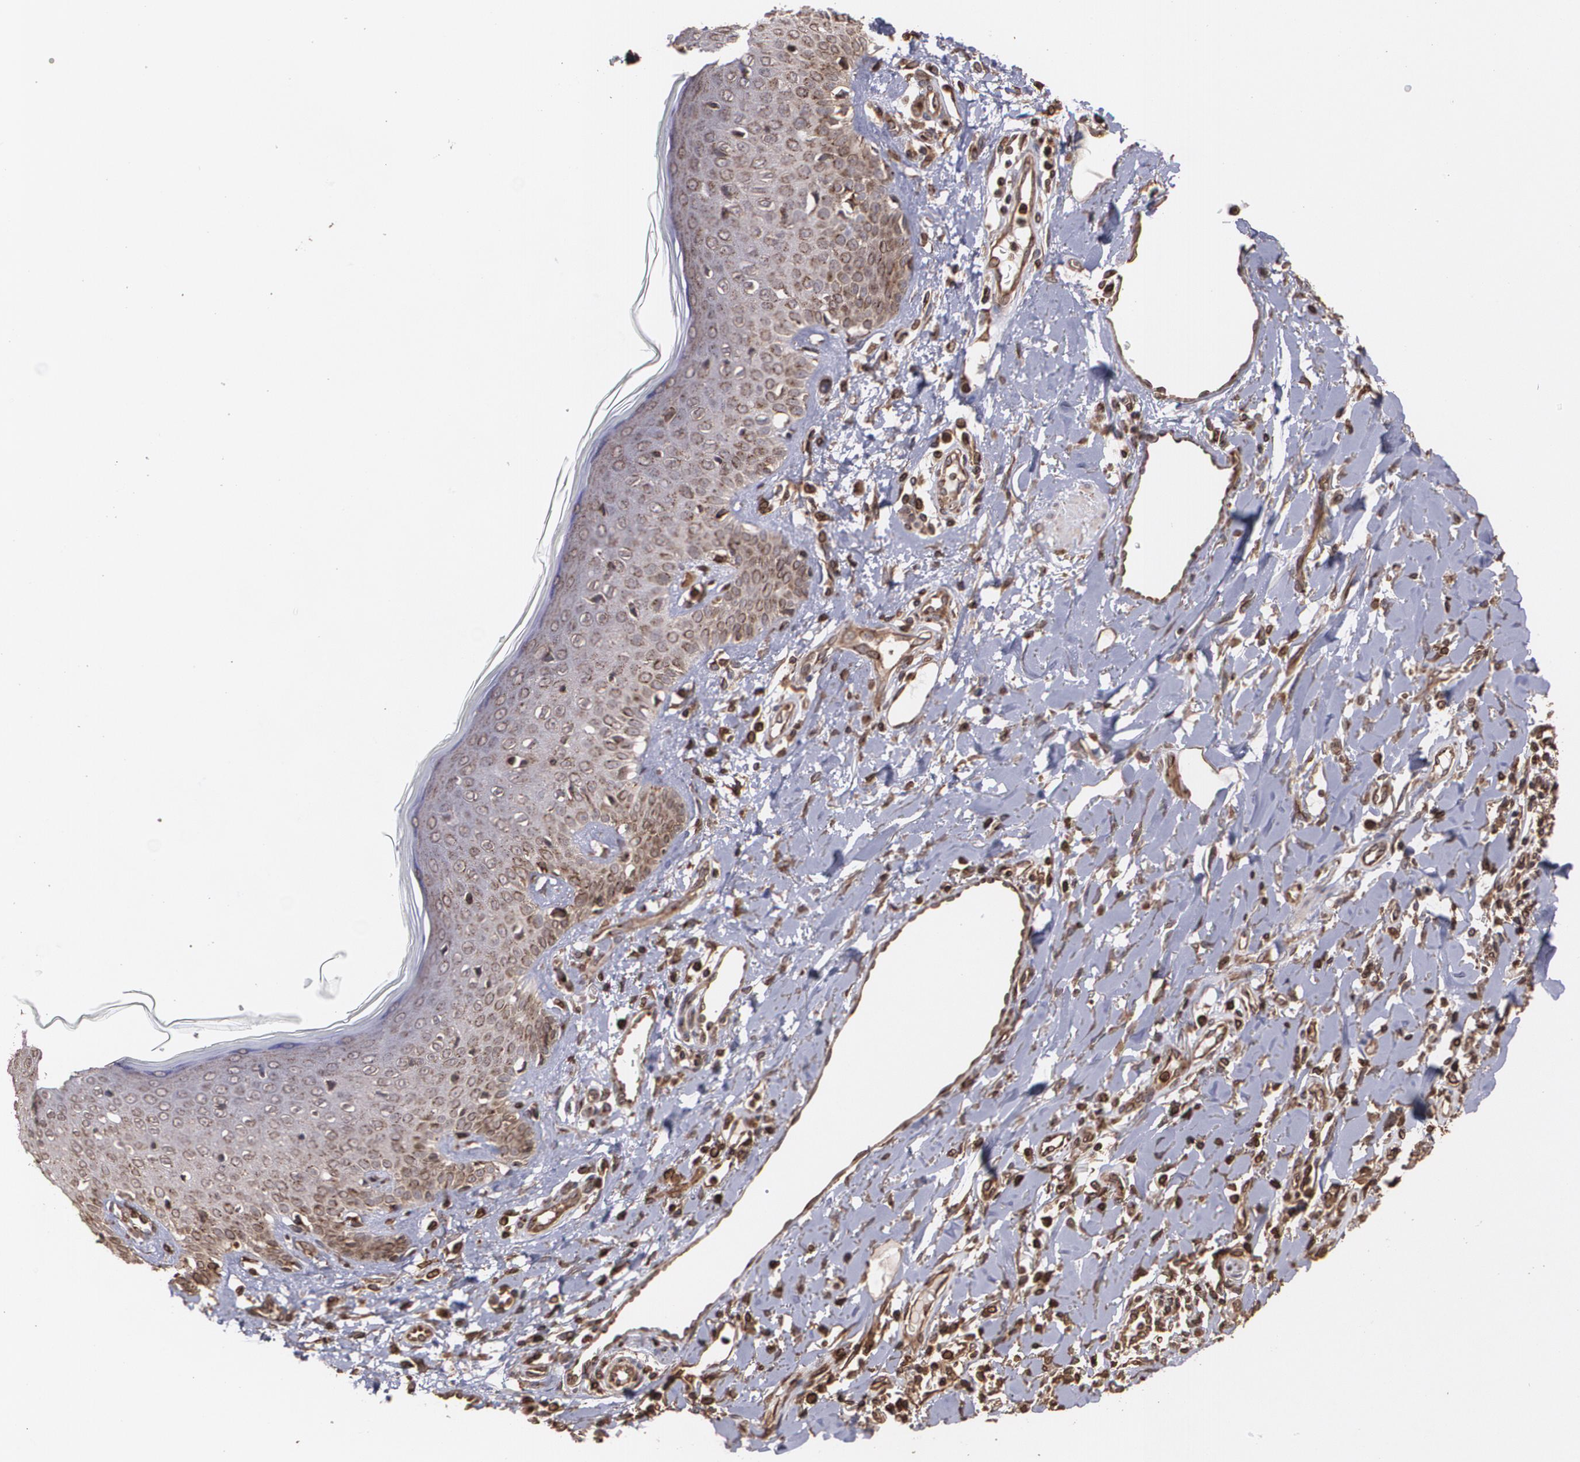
{"staining": {"intensity": "weak", "quantity": "25%-75%", "location": "cytoplasmic/membranous"}, "tissue": "skin cancer", "cell_type": "Tumor cells", "image_type": "cancer", "snomed": [{"axis": "morphology", "description": "Squamous cell carcinoma, NOS"}, {"axis": "topography", "description": "Skin"}], "caption": "An image of skin cancer stained for a protein exhibits weak cytoplasmic/membranous brown staining in tumor cells.", "gene": "TRIP11", "patient": {"sex": "female", "age": 59}}